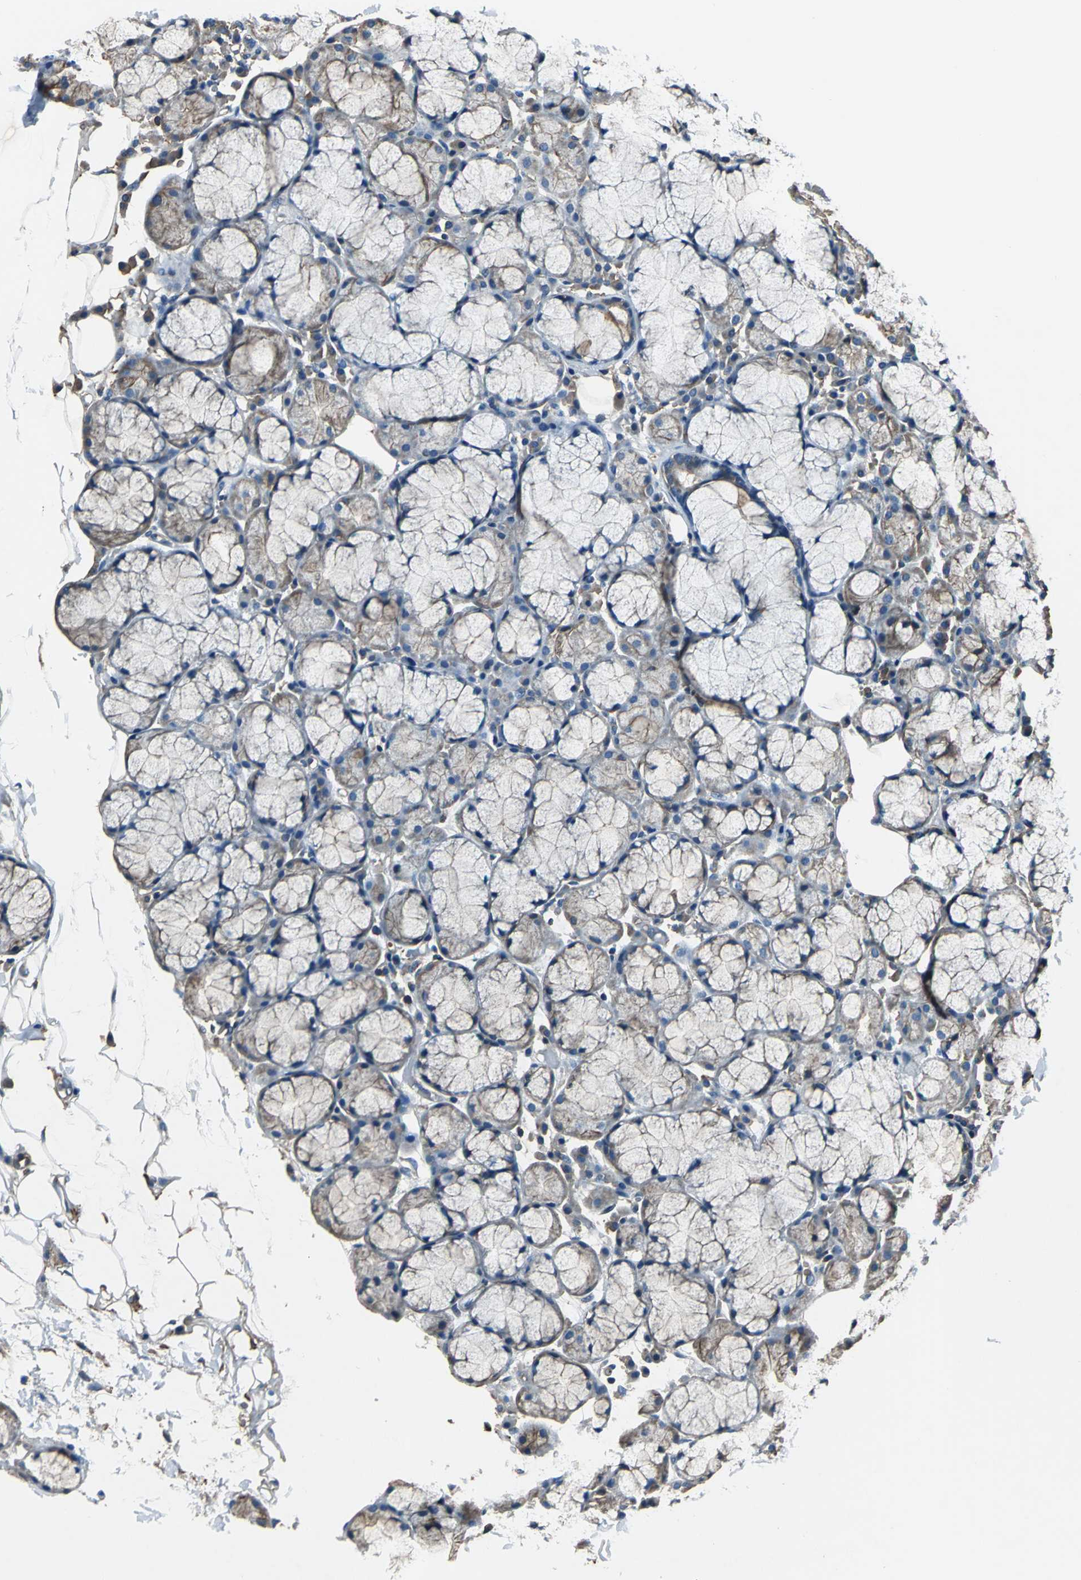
{"staining": {"intensity": "moderate", "quantity": "25%-75%", "location": "cytoplasmic/membranous"}, "tissue": "salivary gland", "cell_type": "Glandular cells", "image_type": "normal", "snomed": [{"axis": "morphology", "description": "Normal tissue, NOS"}, {"axis": "topography", "description": "Skeletal muscle"}, {"axis": "topography", "description": "Oral tissue"}, {"axis": "topography", "description": "Salivary gland"}, {"axis": "topography", "description": "Peripheral nerve tissue"}], "caption": "Moderate cytoplasmic/membranous staining for a protein is seen in approximately 25%-75% of glandular cells of normal salivary gland using immunohistochemistry (IHC).", "gene": "PARVA", "patient": {"sex": "male", "age": 54}}